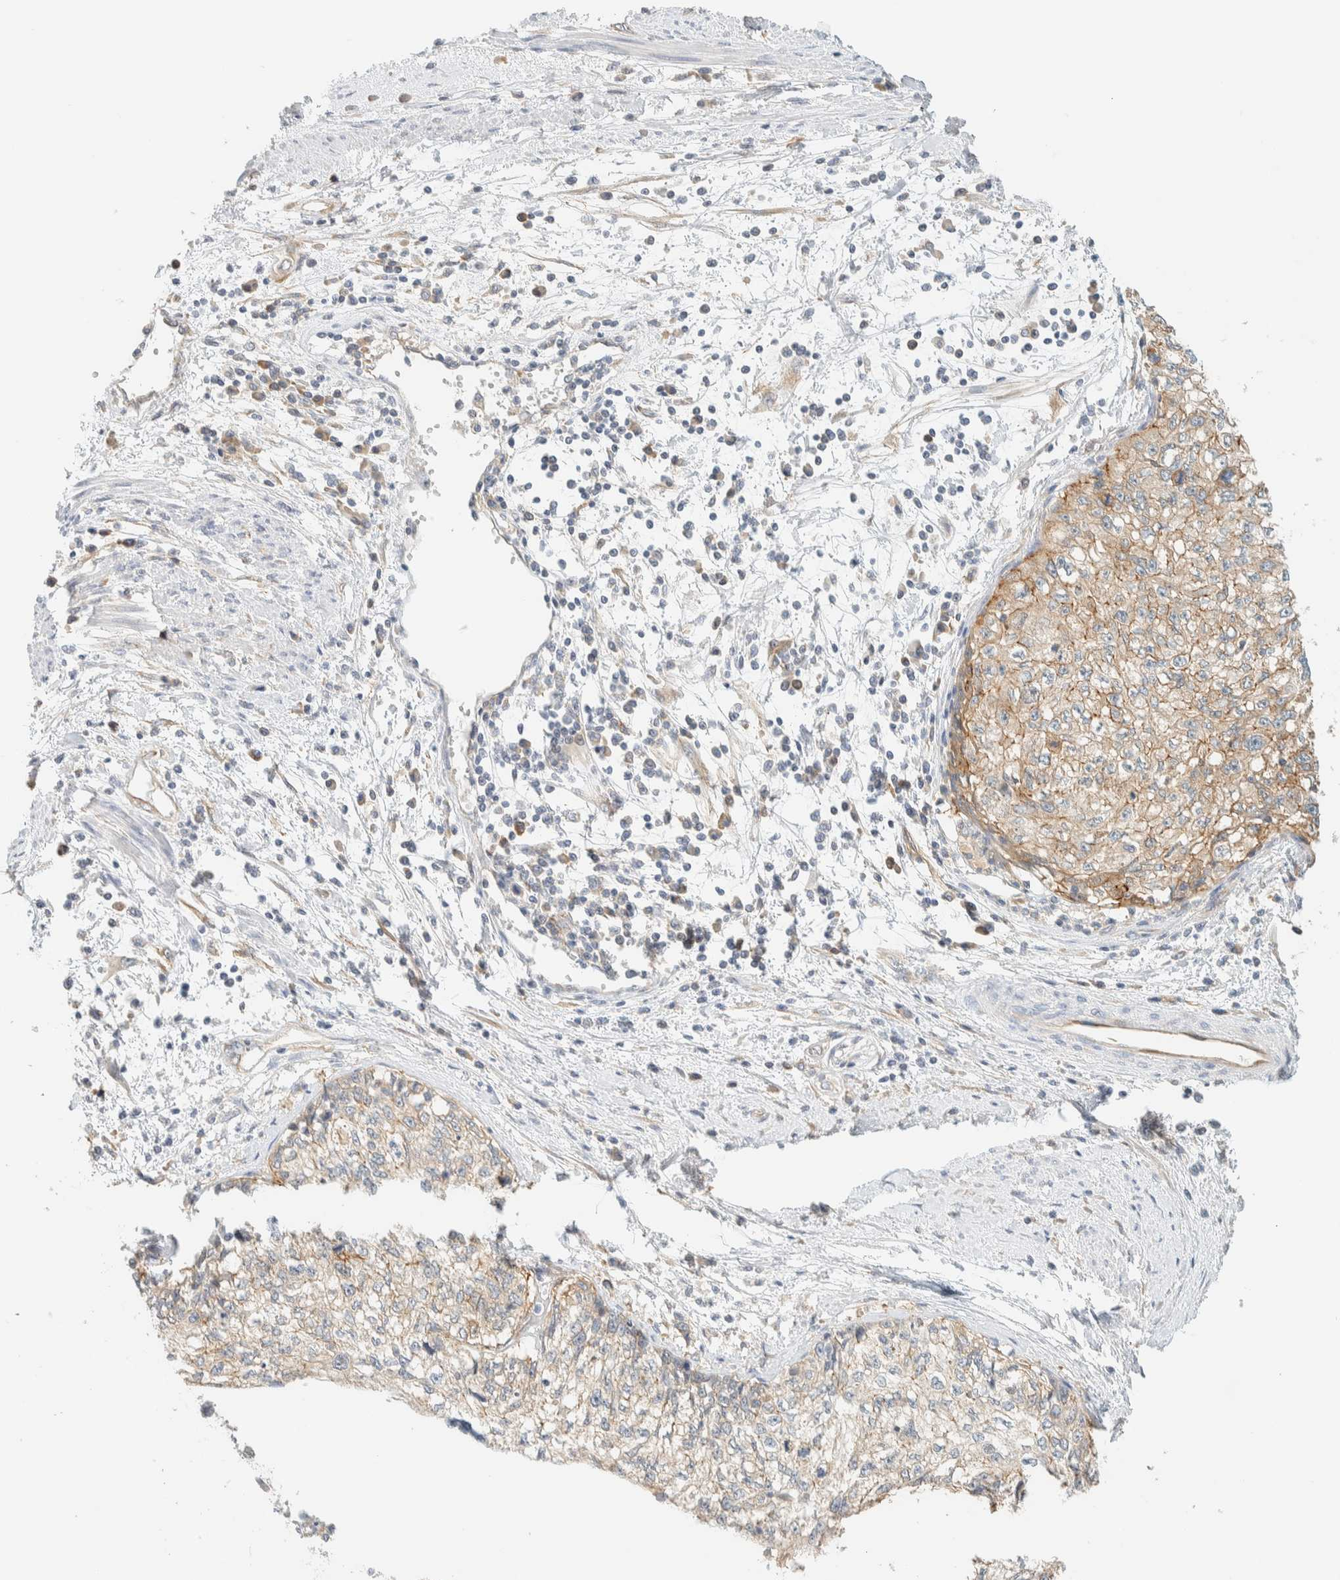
{"staining": {"intensity": "weak", "quantity": "<25%", "location": "cytoplasmic/membranous"}, "tissue": "cervical cancer", "cell_type": "Tumor cells", "image_type": "cancer", "snomed": [{"axis": "morphology", "description": "Squamous cell carcinoma, NOS"}, {"axis": "topography", "description": "Cervix"}], "caption": "Tumor cells show no significant staining in cervical cancer (squamous cell carcinoma).", "gene": "LIMA1", "patient": {"sex": "female", "age": 57}}